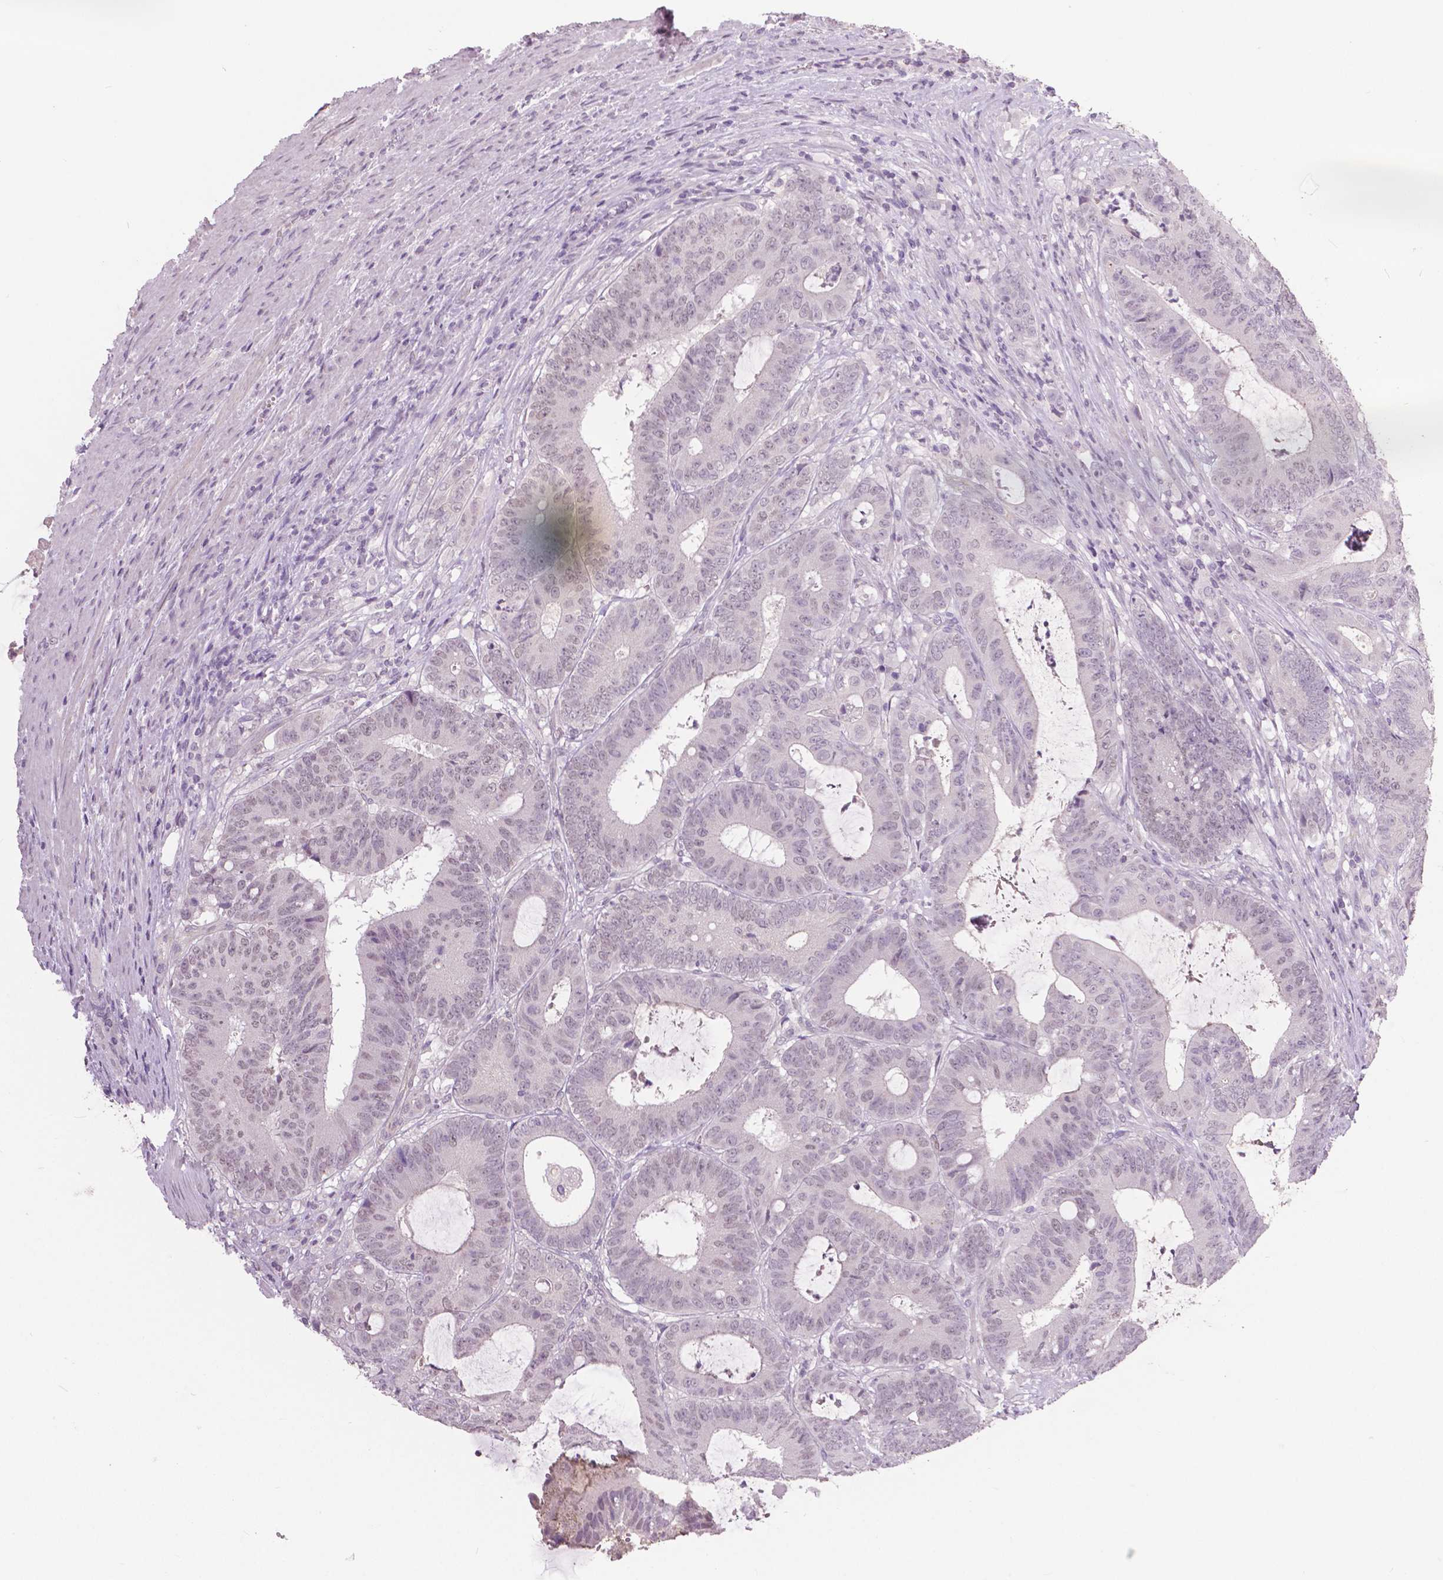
{"staining": {"intensity": "negative", "quantity": "none", "location": "none"}, "tissue": "colorectal cancer", "cell_type": "Tumor cells", "image_type": "cancer", "snomed": [{"axis": "morphology", "description": "Adenocarcinoma, NOS"}, {"axis": "topography", "description": "Colon"}], "caption": "Immunohistochemistry micrograph of neoplastic tissue: adenocarcinoma (colorectal) stained with DAB (3,3'-diaminobenzidine) shows no significant protein positivity in tumor cells. (Brightfield microscopy of DAB (3,3'-diaminobenzidine) IHC at high magnification).", "gene": "FOXA1", "patient": {"sex": "female", "age": 43}}